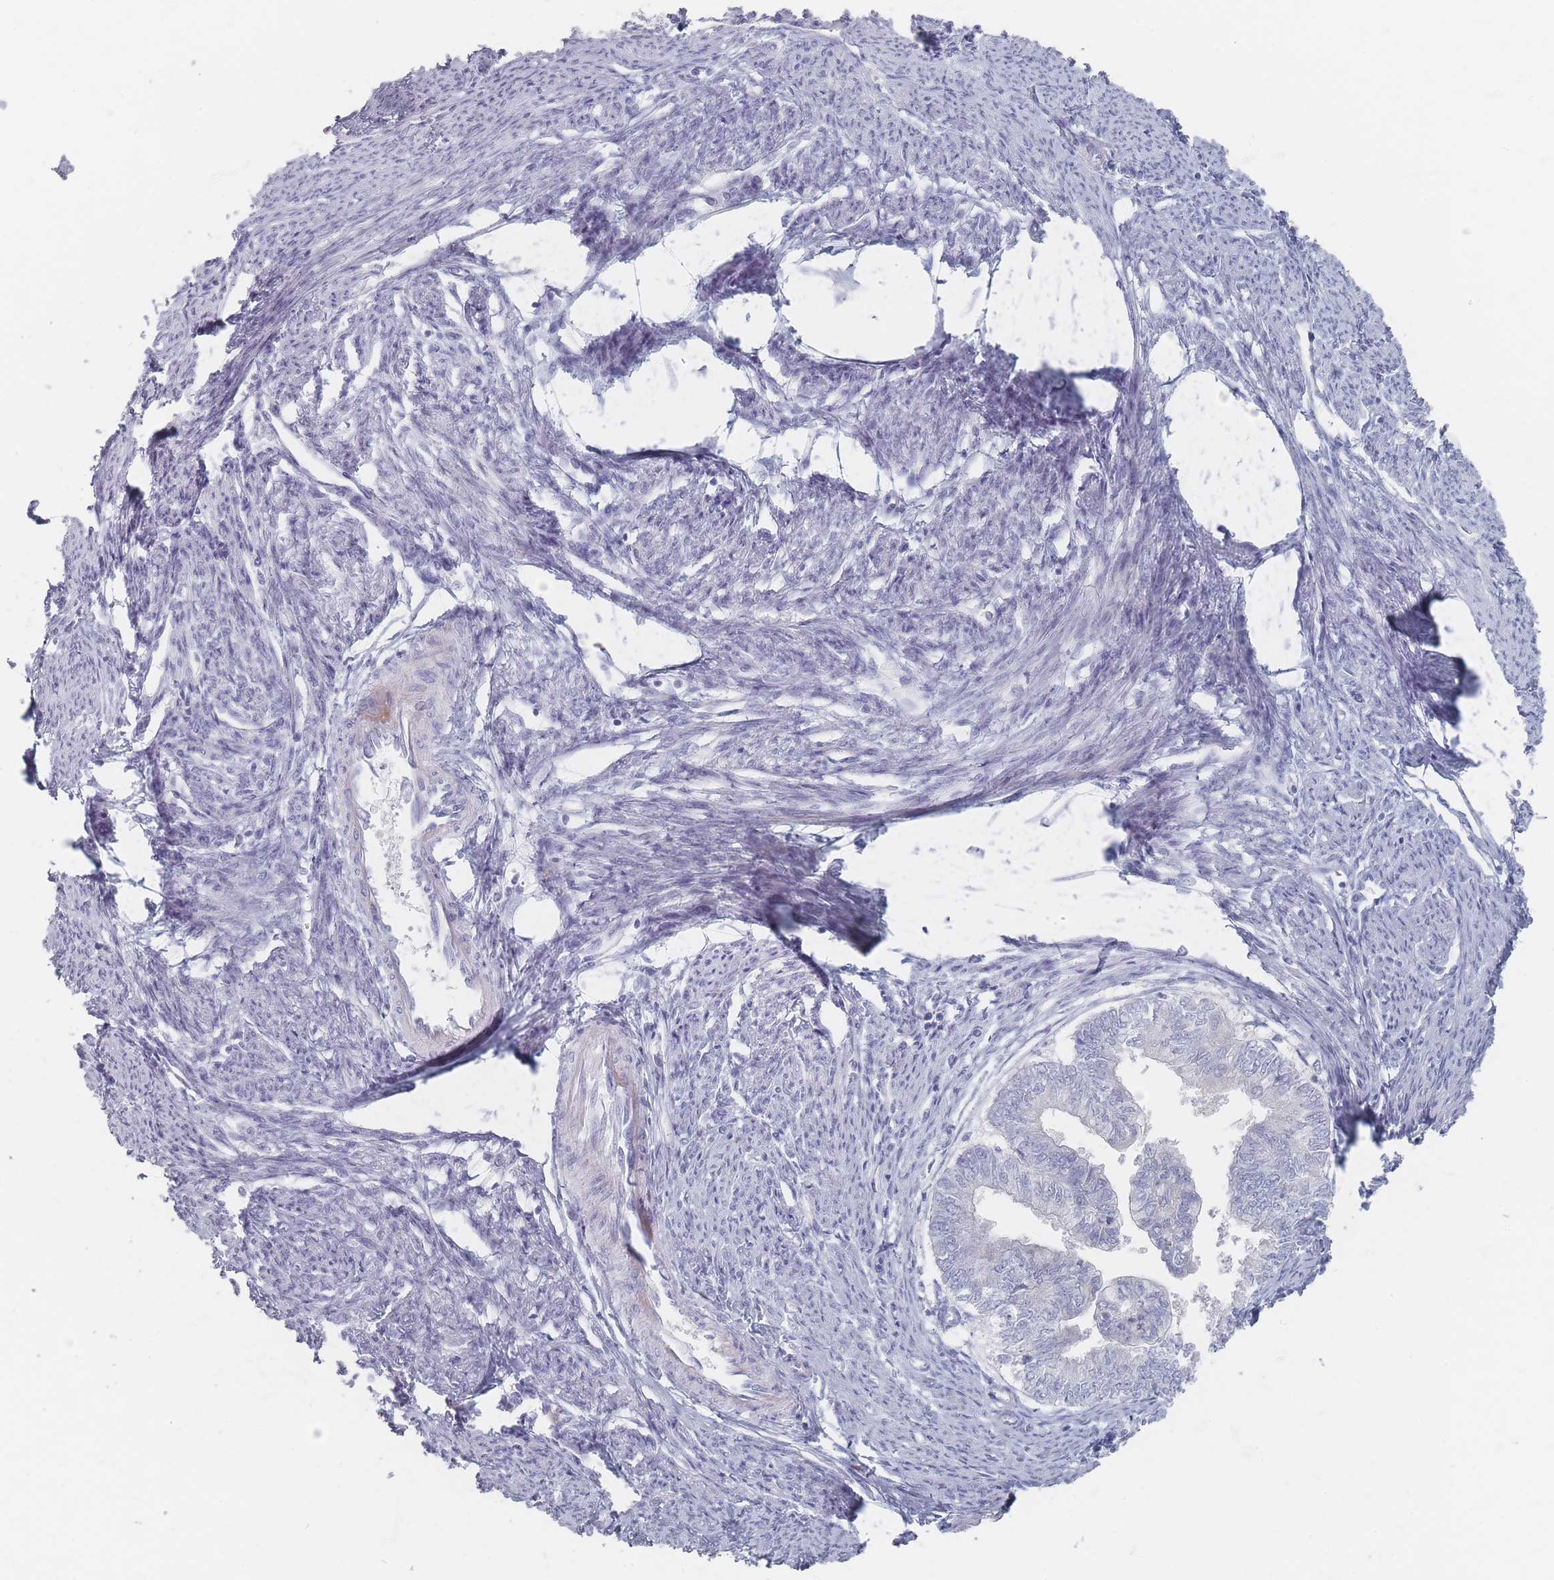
{"staining": {"intensity": "negative", "quantity": "none", "location": "none"}, "tissue": "smooth muscle", "cell_type": "Smooth muscle cells", "image_type": "normal", "snomed": [{"axis": "morphology", "description": "Normal tissue, NOS"}, {"axis": "topography", "description": "Smooth muscle"}, {"axis": "topography", "description": "Uterus"}], "caption": "This is an immunohistochemistry photomicrograph of normal smooth muscle. There is no expression in smooth muscle cells.", "gene": "CD37", "patient": {"sex": "female", "age": 59}}